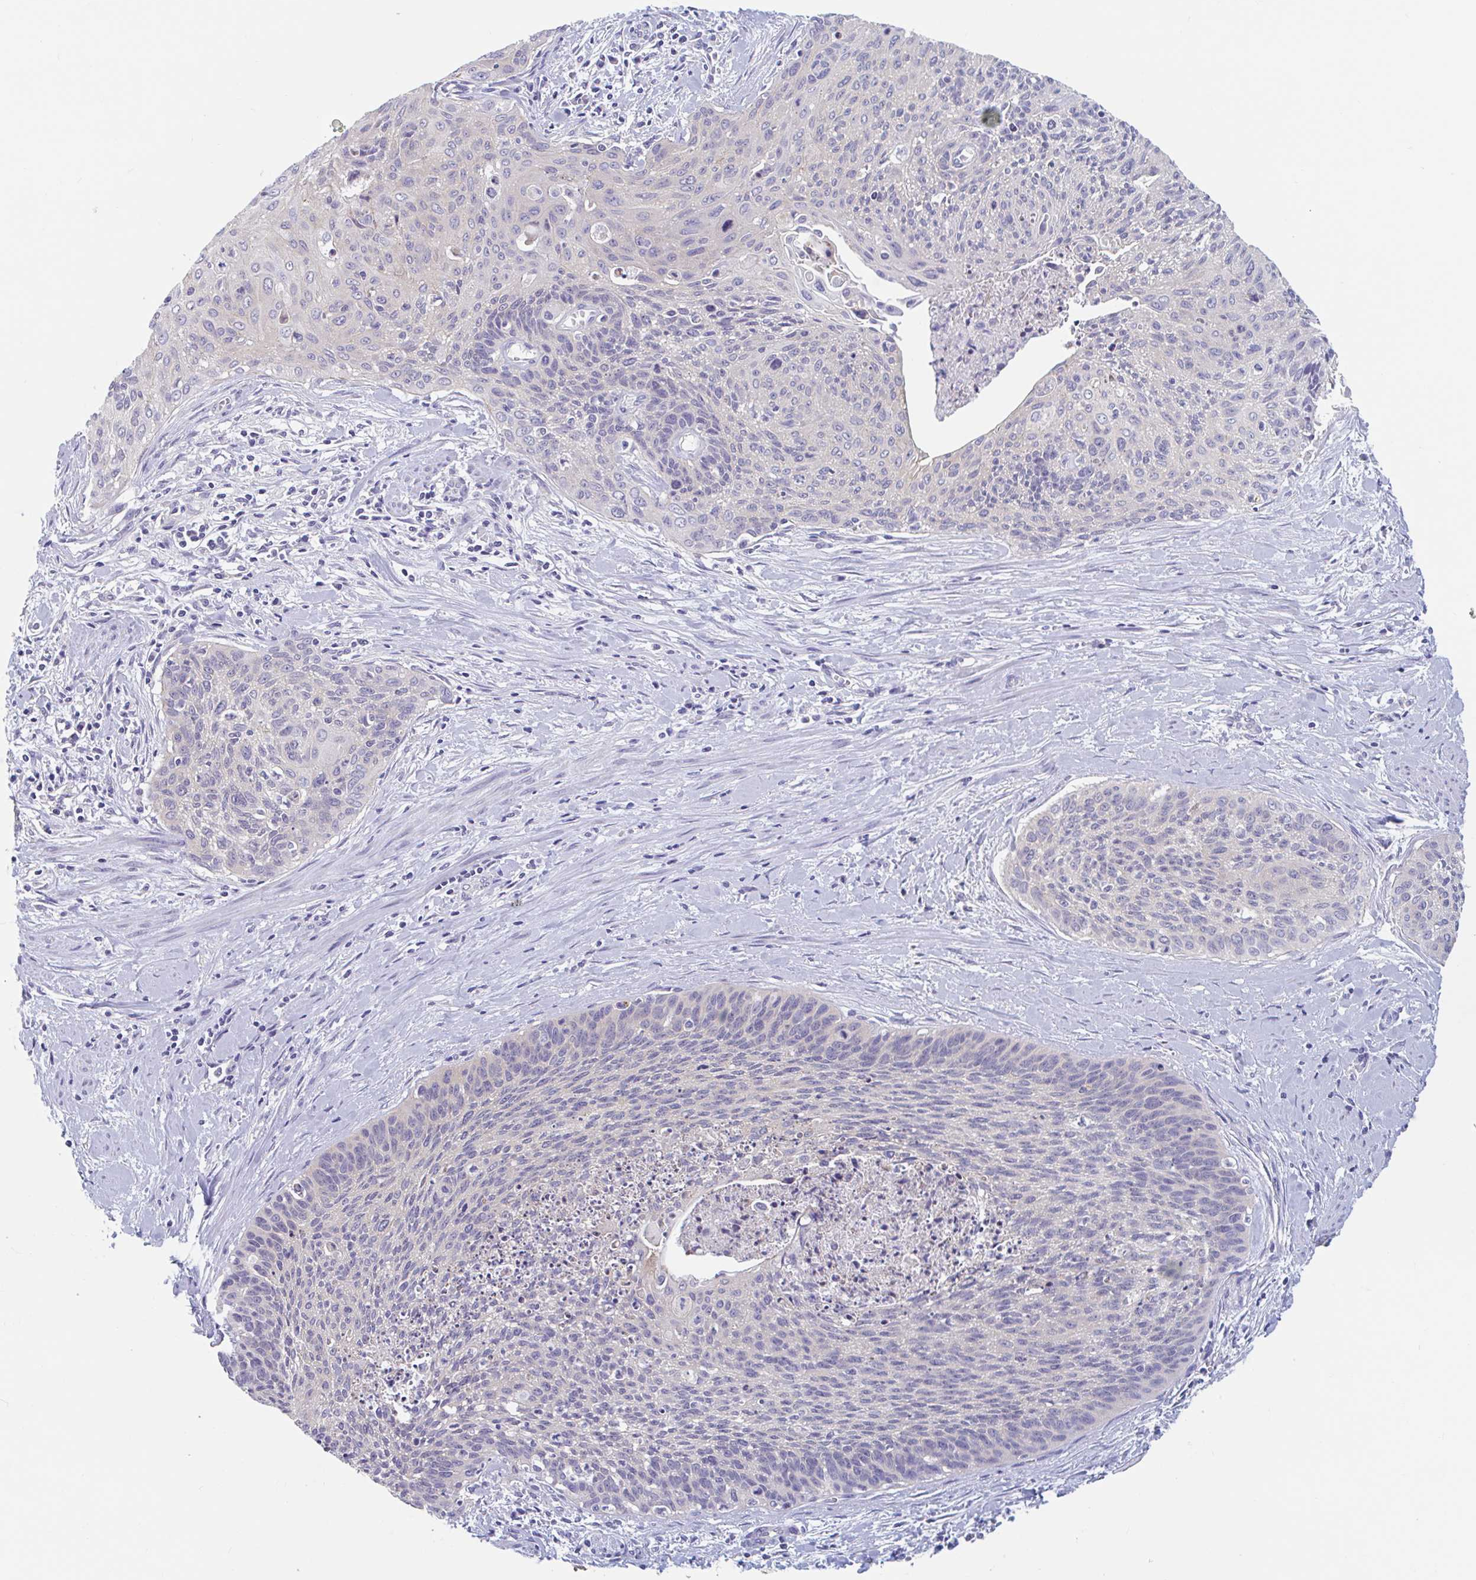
{"staining": {"intensity": "negative", "quantity": "none", "location": "none"}, "tissue": "cervical cancer", "cell_type": "Tumor cells", "image_type": "cancer", "snomed": [{"axis": "morphology", "description": "Squamous cell carcinoma, NOS"}, {"axis": "topography", "description": "Cervix"}], "caption": "A high-resolution micrograph shows immunohistochemistry staining of cervical squamous cell carcinoma, which demonstrates no significant expression in tumor cells.", "gene": "UNKL", "patient": {"sex": "female", "age": 55}}